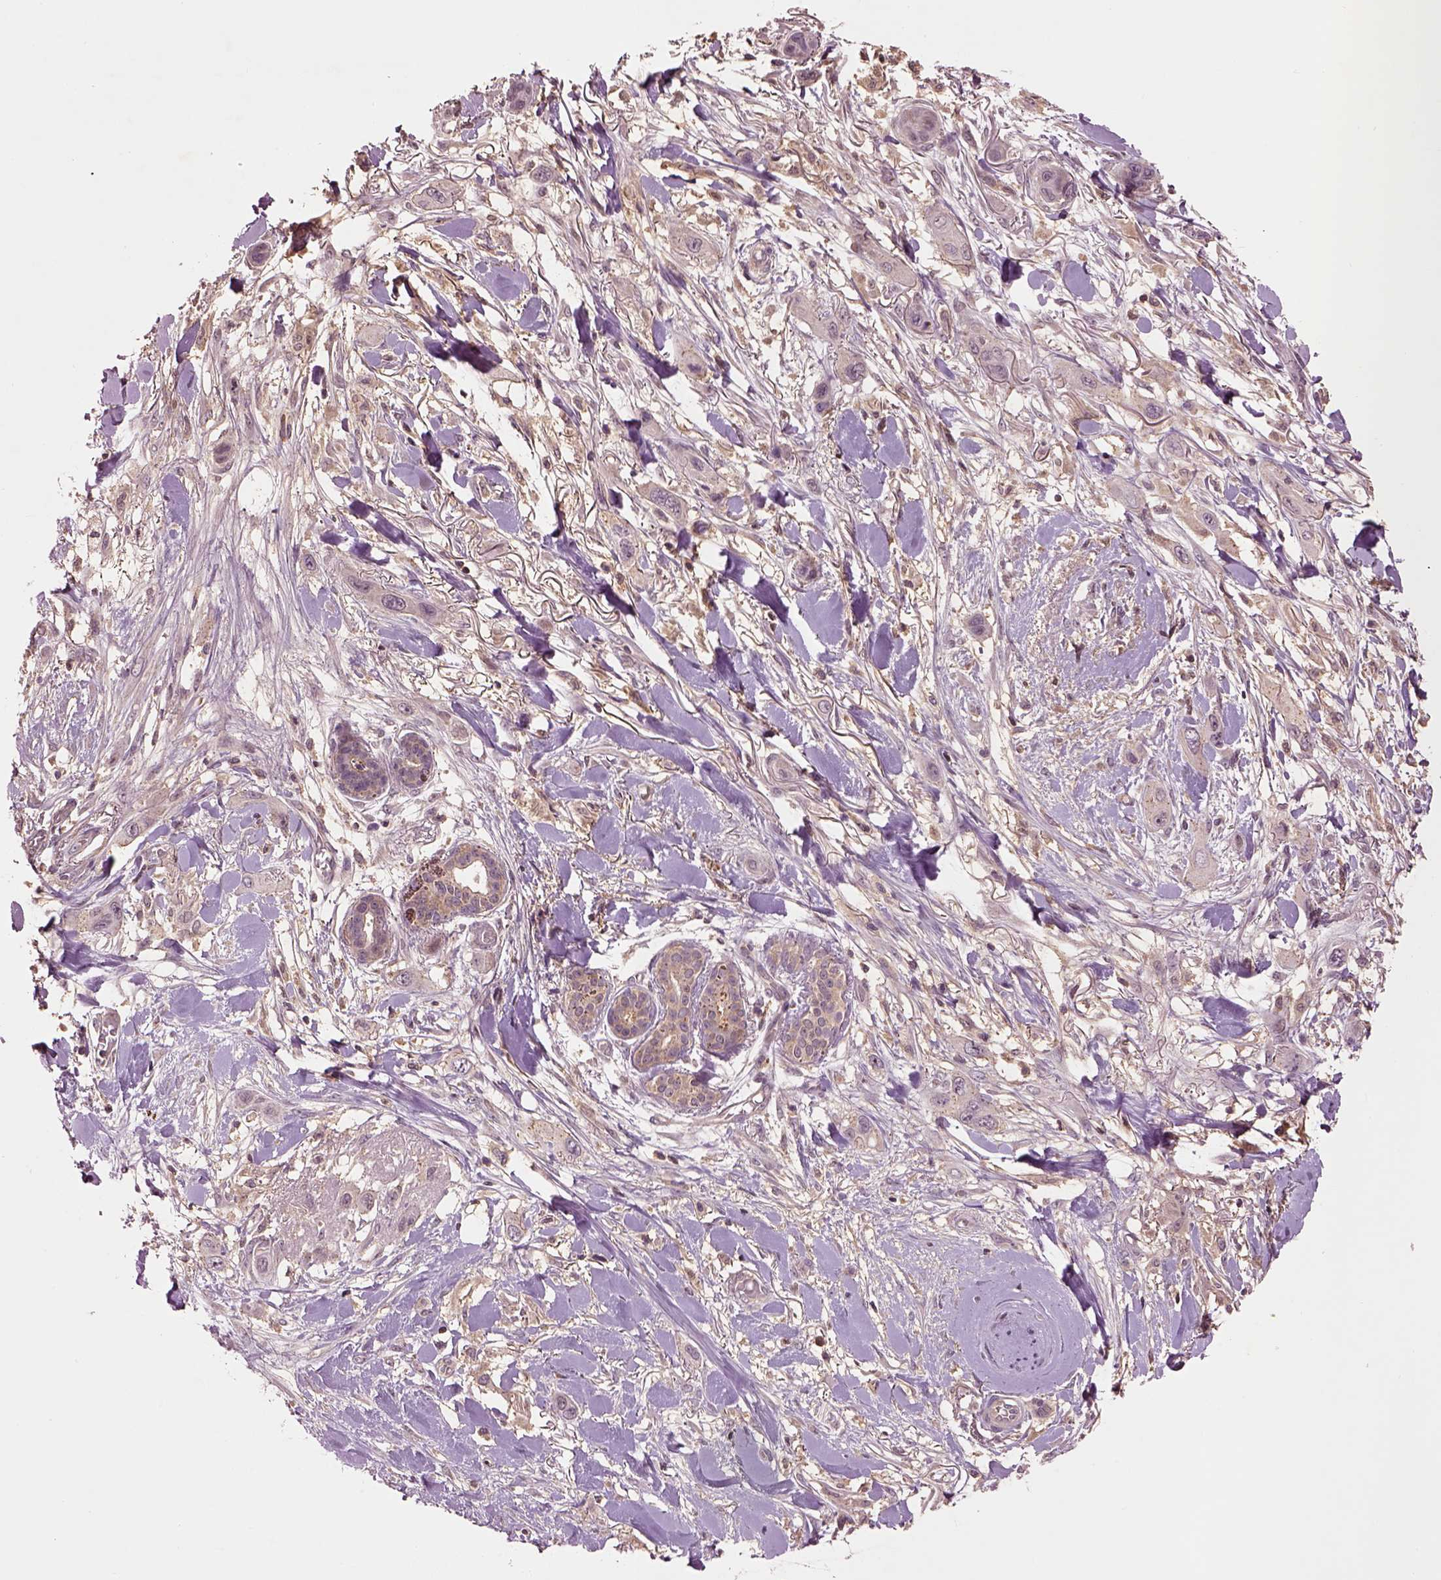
{"staining": {"intensity": "negative", "quantity": "none", "location": "none"}, "tissue": "skin cancer", "cell_type": "Tumor cells", "image_type": "cancer", "snomed": [{"axis": "morphology", "description": "Squamous cell carcinoma, NOS"}, {"axis": "topography", "description": "Skin"}], "caption": "Photomicrograph shows no significant protein staining in tumor cells of squamous cell carcinoma (skin).", "gene": "MTHFS", "patient": {"sex": "male", "age": 79}}